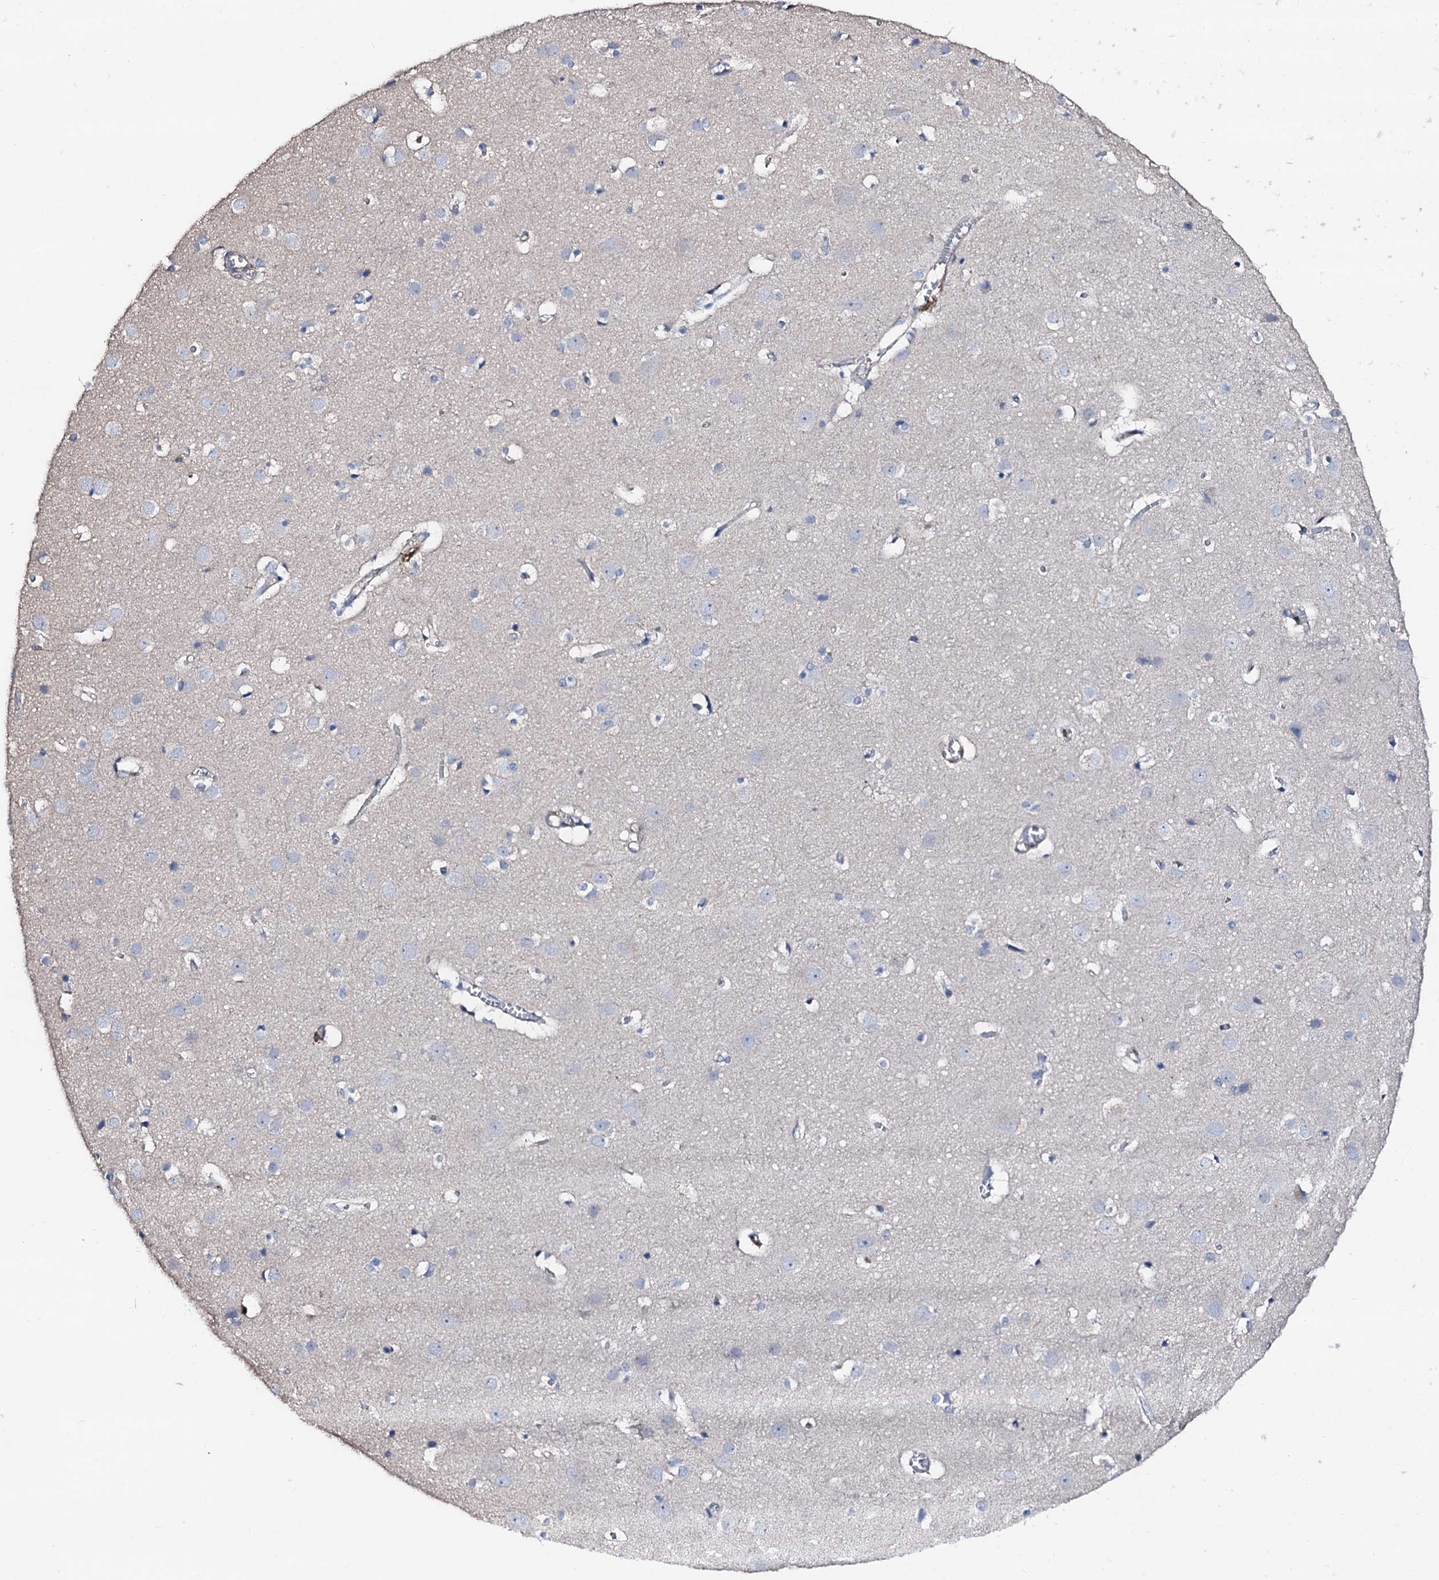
{"staining": {"intensity": "negative", "quantity": "none", "location": "none"}, "tissue": "cerebral cortex", "cell_type": "Endothelial cells", "image_type": "normal", "snomed": [{"axis": "morphology", "description": "Normal tissue, NOS"}, {"axis": "topography", "description": "Cerebral cortex"}], "caption": "The photomicrograph shows no significant staining in endothelial cells of cerebral cortex.", "gene": "TRAFD1", "patient": {"sex": "male", "age": 54}}